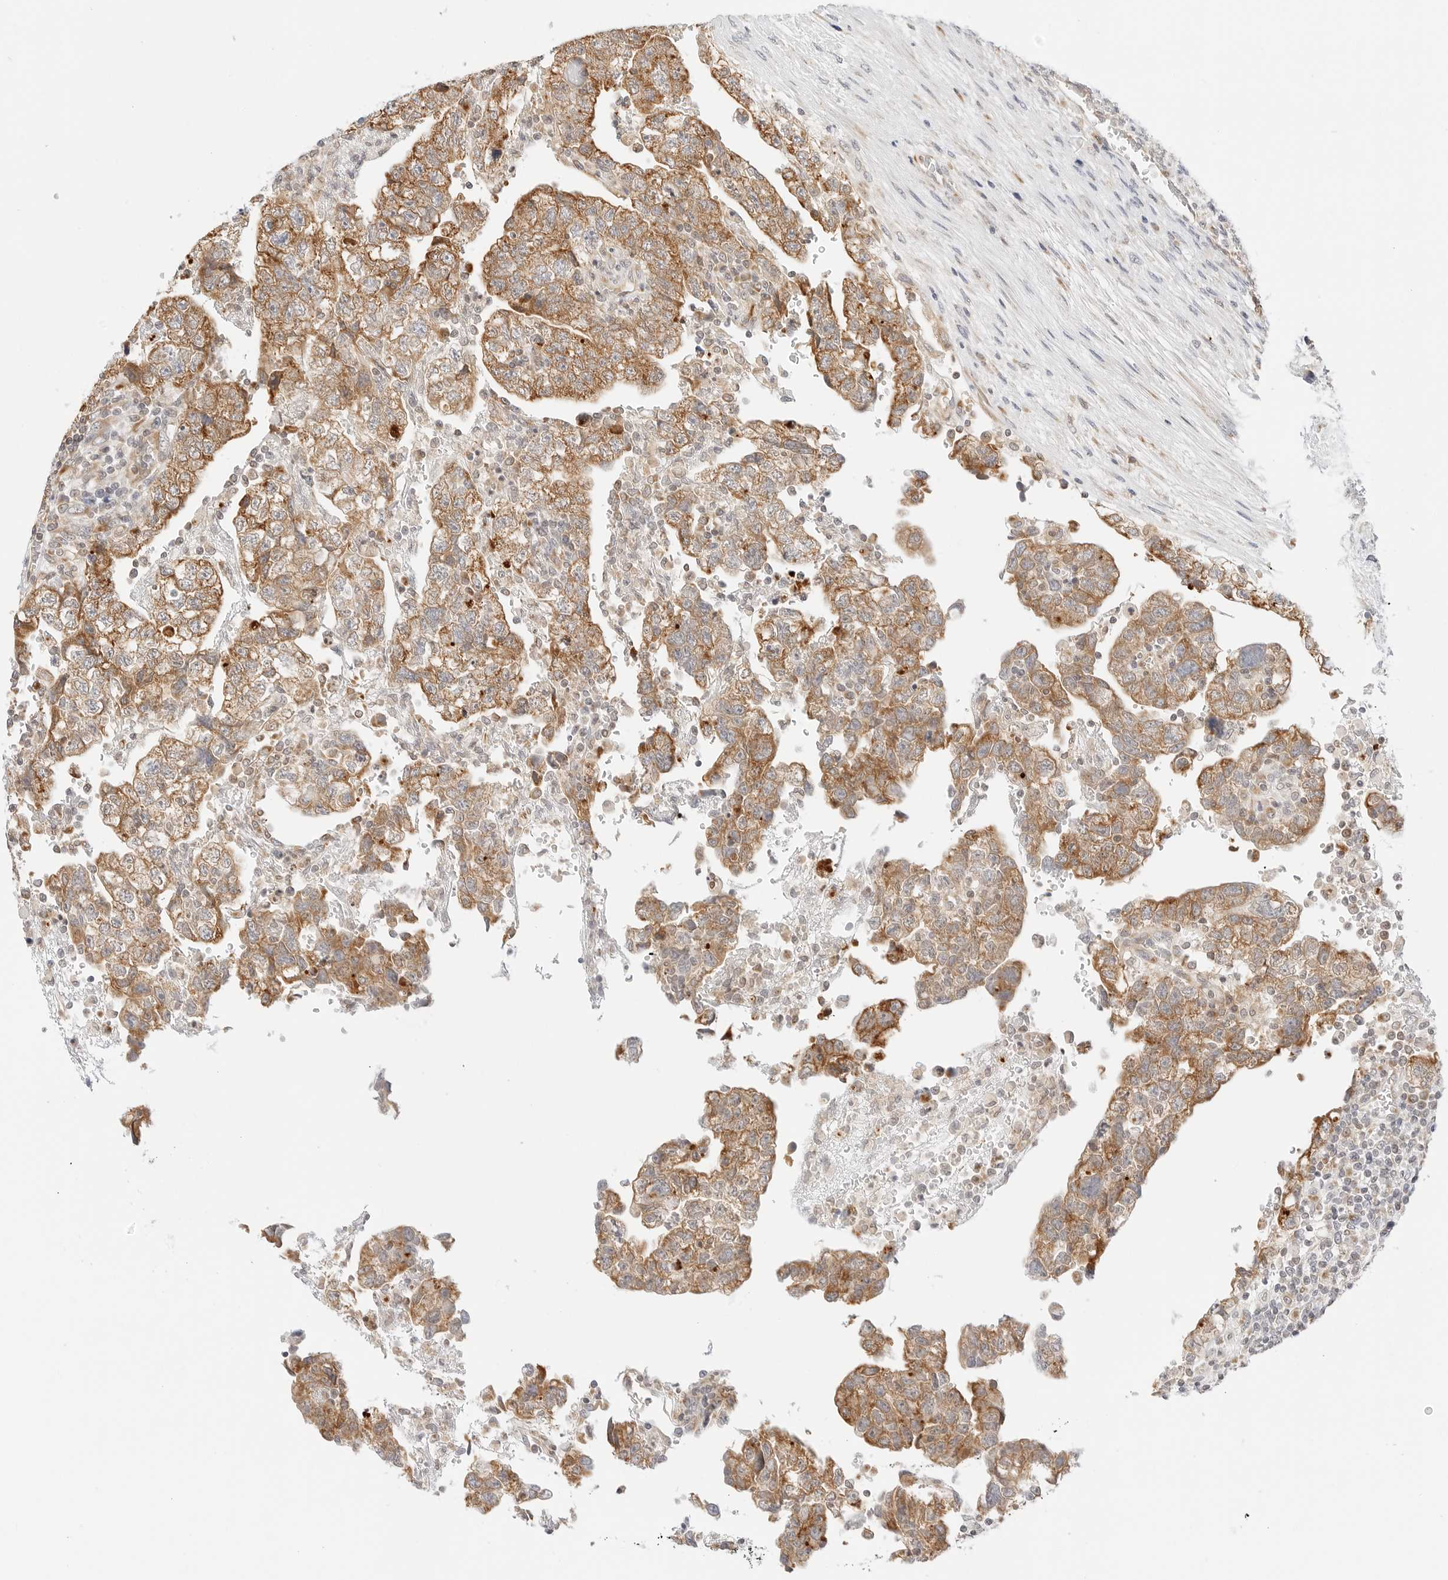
{"staining": {"intensity": "moderate", "quantity": ">75%", "location": "cytoplasmic/membranous"}, "tissue": "testis cancer", "cell_type": "Tumor cells", "image_type": "cancer", "snomed": [{"axis": "morphology", "description": "Normal tissue, NOS"}, {"axis": "morphology", "description": "Carcinoma, Embryonal, NOS"}, {"axis": "topography", "description": "Testis"}], "caption": "The photomicrograph shows a brown stain indicating the presence of a protein in the cytoplasmic/membranous of tumor cells in testis embryonal carcinoma. Nuclei are stained in blue.", "gene": "ERO1B", "patient": {"sex": "male", "age": 36}}